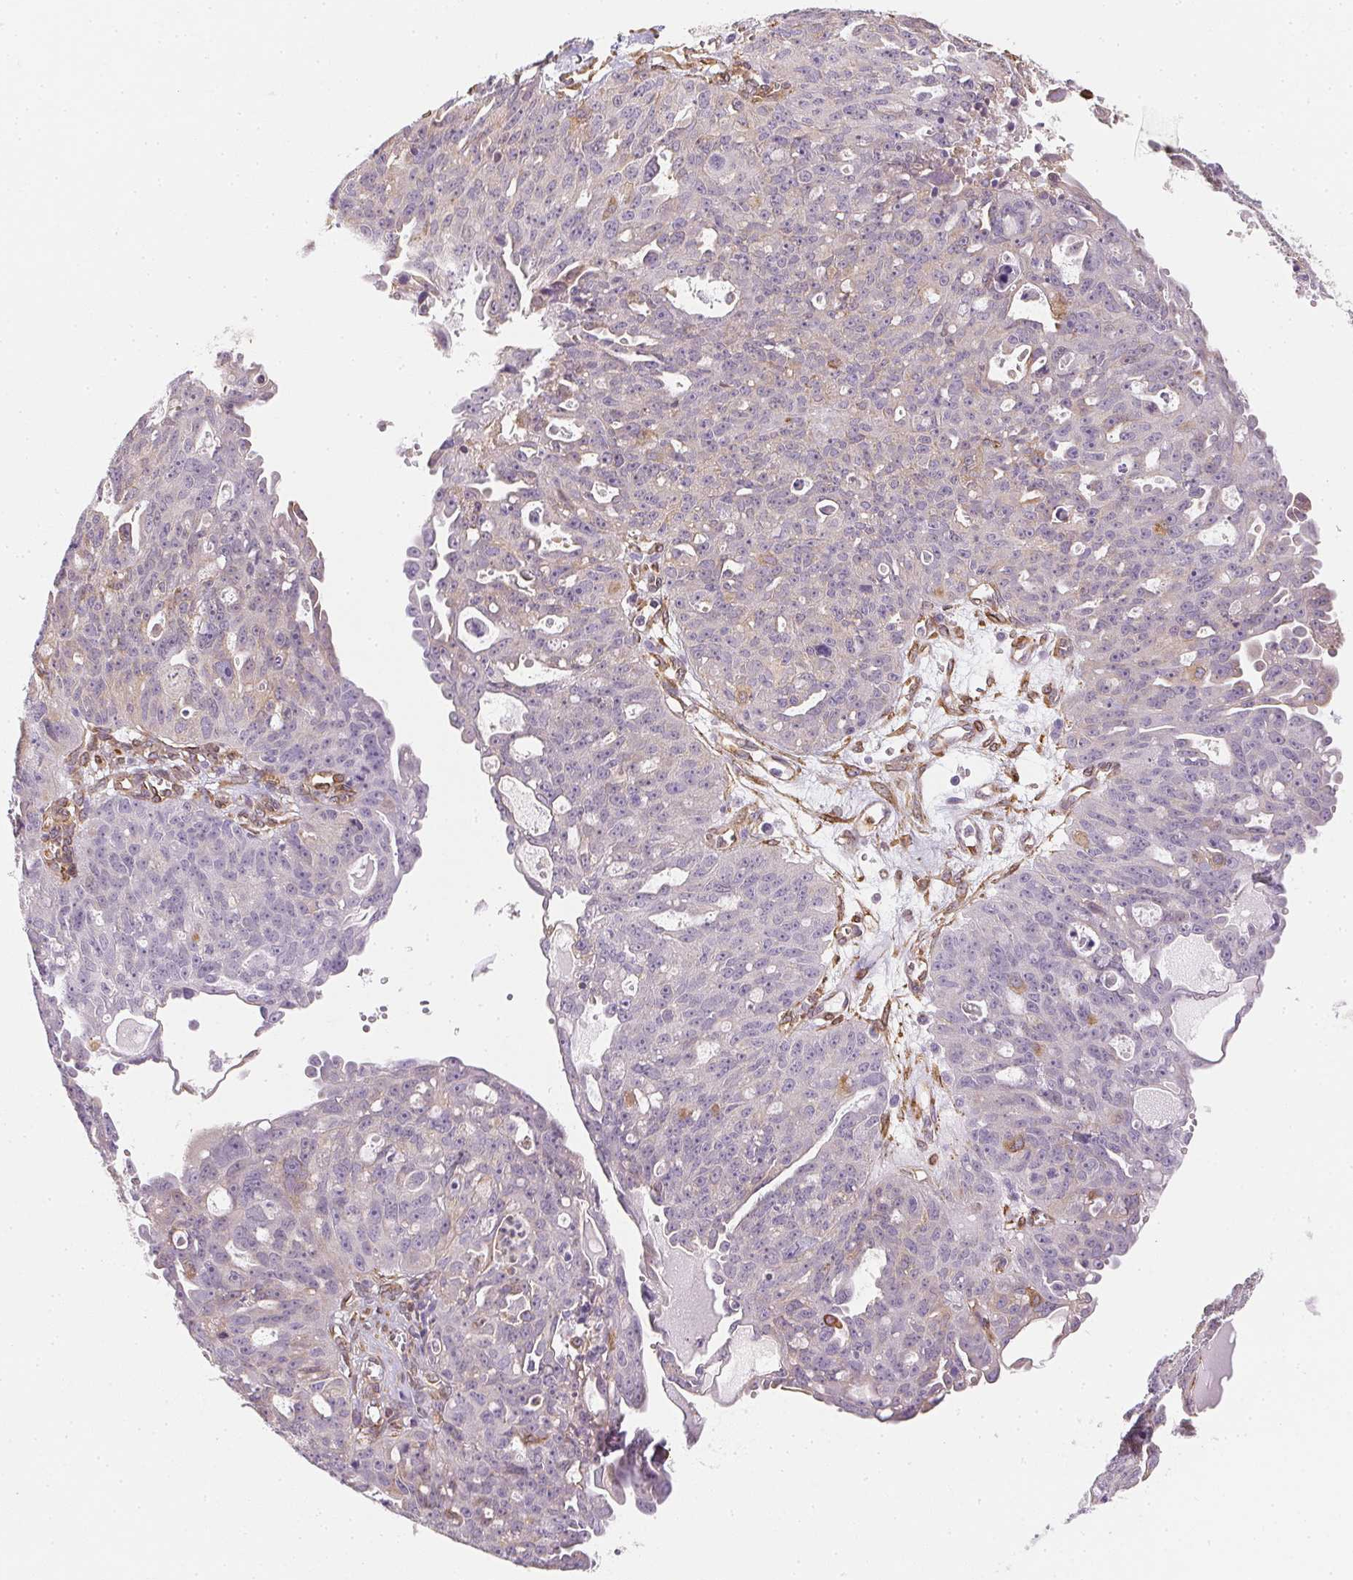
{"staining": {"intensity": "negative", "quantity": "none", "location": "none"}, "tissue": "ovarian cancer", "cell_type": "Tumor cells", "image_type": "cancer", "snomed": [{"axis": "morphology", "description": "Carcinoma, endometroid"}, {"axis": "topography", "description": "Ovary"}], "caption": "High power microscopy histopathology image of an IHC micrograph of endometroid carcinoma (ovarian), revealing no significant staining in tumor cells.", "gene": "RSBN1", "patient": {"sex": "female", "age": 70}}